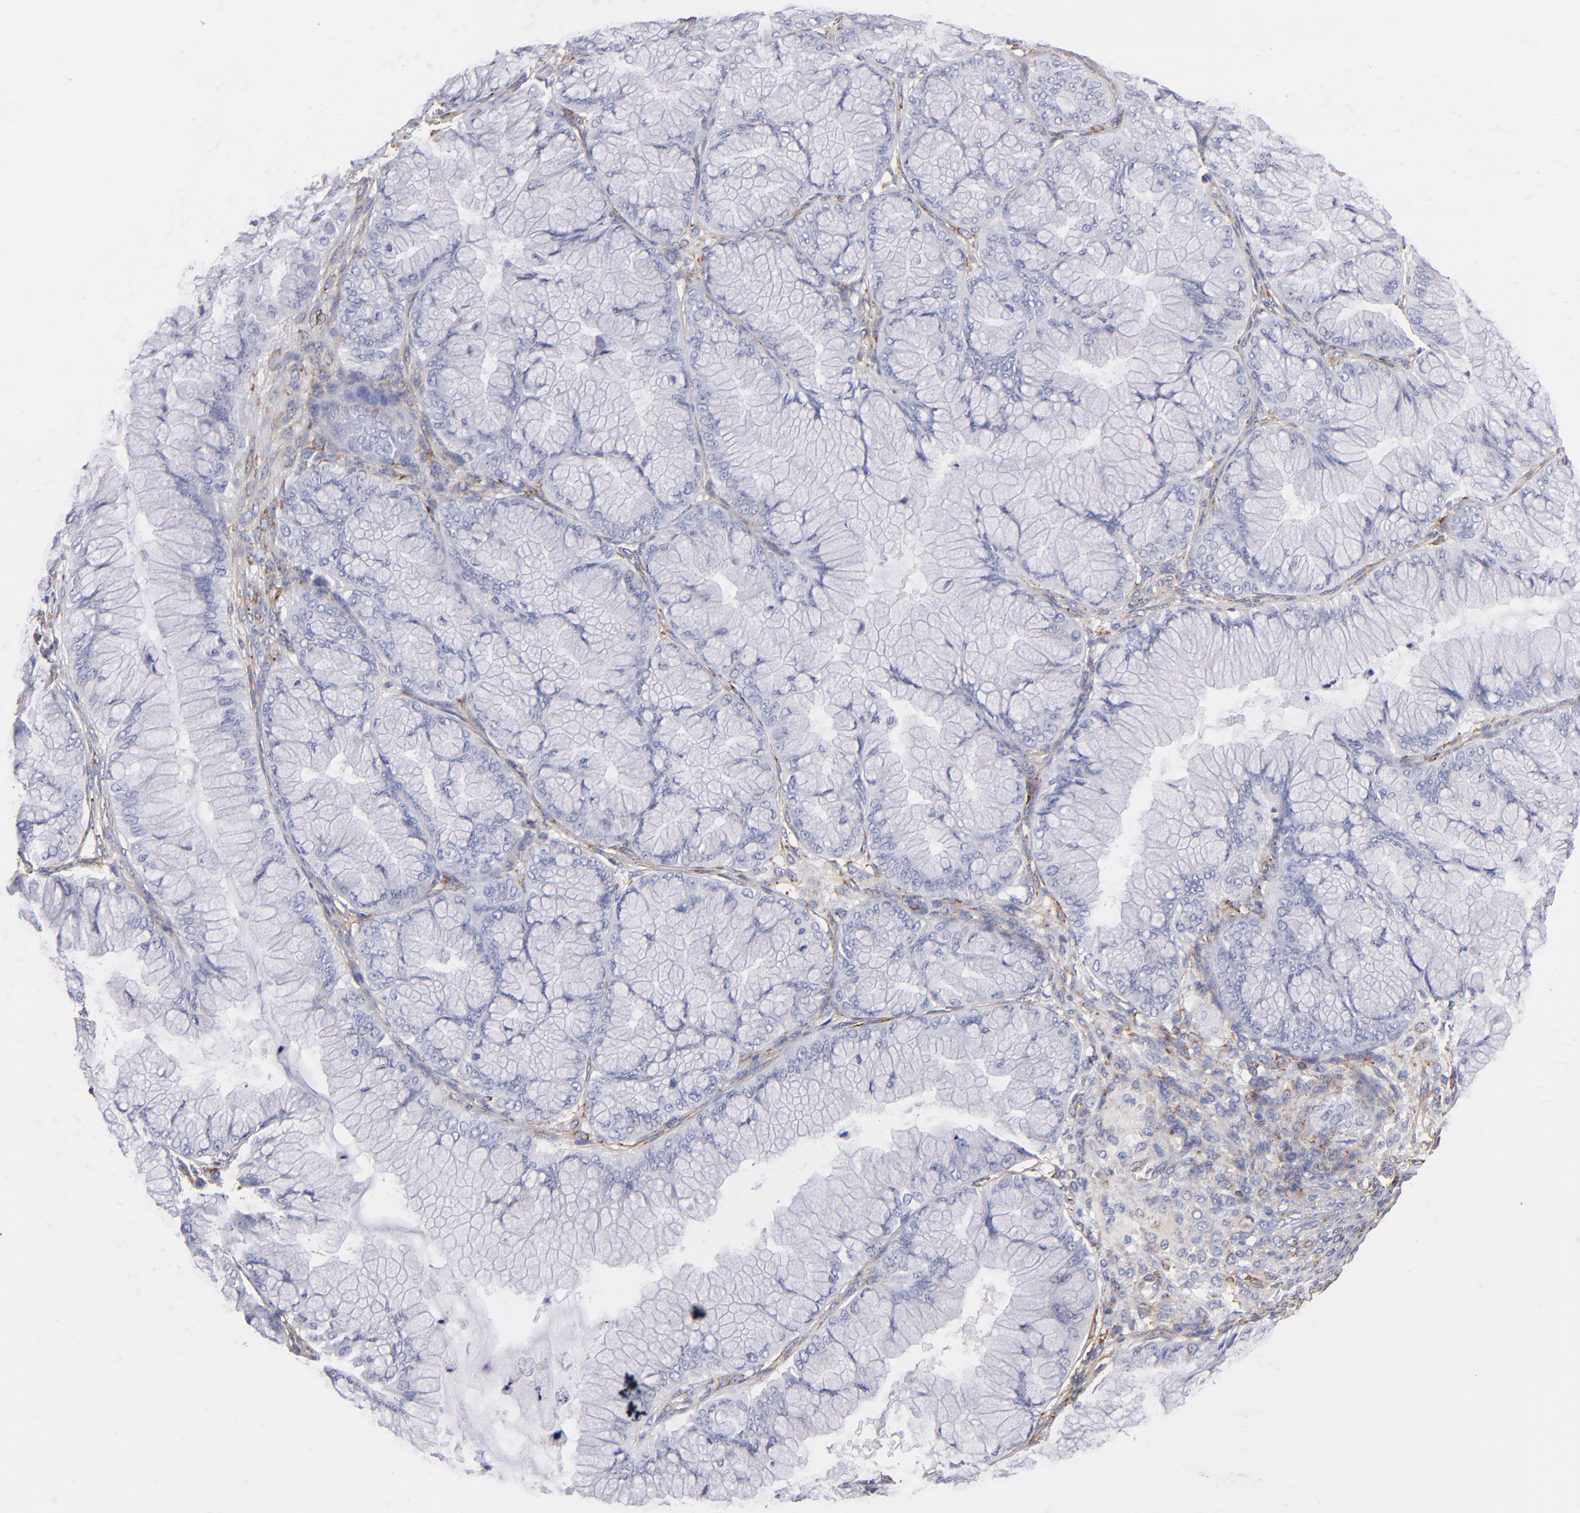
{"staining": {"intensity": "negative", "quantity": "none", "location": "none"}, "tissue": "ovarian cancer", "cell_type": "Tumor cells", "image_type": "cancer", "snomed": [{"axis": "morphology", "description": "Cystadenocarcinoma, mucinous, NOS"}, {"axis": "topography", "description": "Ovary"}], "caption": "Immunohistochemical staining of ovarian cancer (mucinous cystadenocarcinoma) demonstrates no significant expression in tumor cells.", "gene": "LAMC1", "patient": {"sex": "female", "age": 63}}